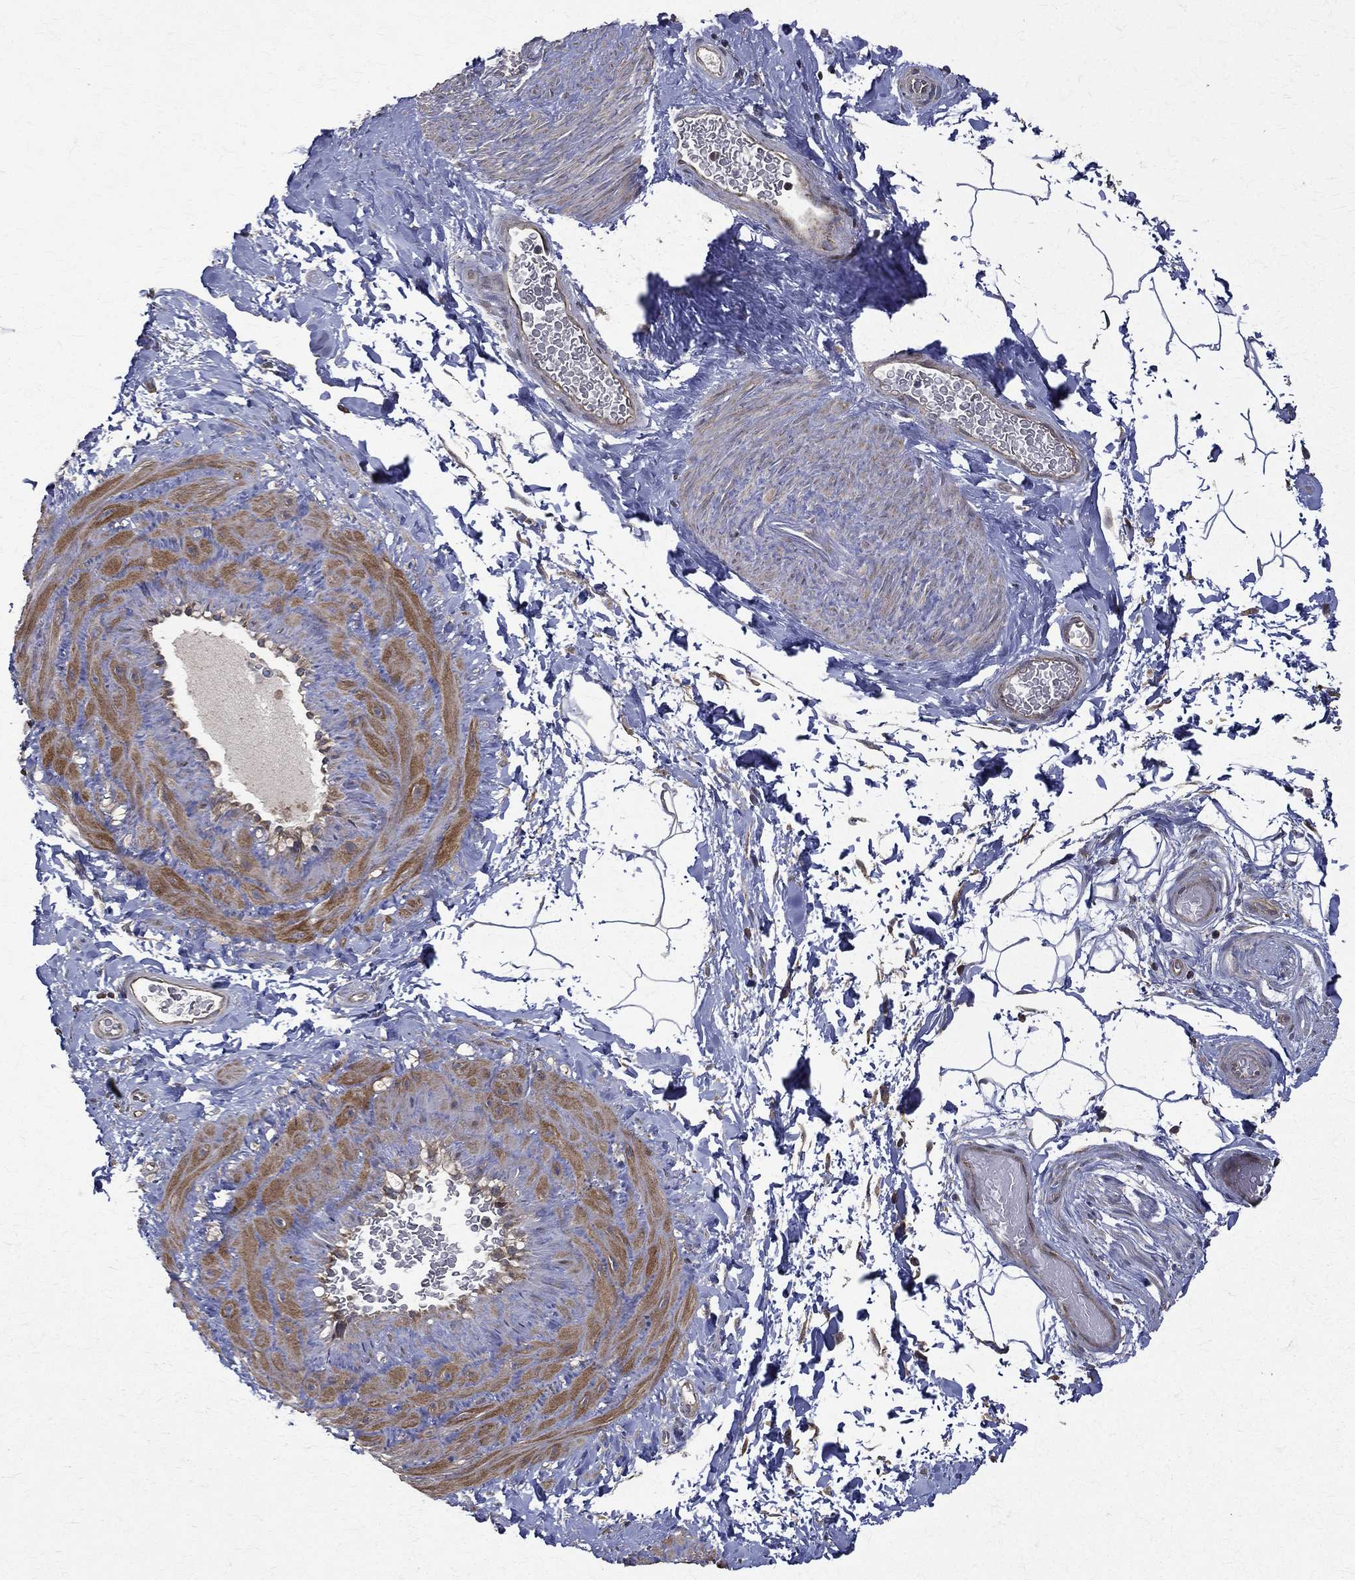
{"staining": {"intensity": "negative", "quantity": "none", "location": "none"}, "tissue": "adipose tissue", "cell_type": "Adipocytes", "image_type": "normal", "snomed": [{"axis": "morphology", "description": "Normal tissue, NOS"}, {"axis": "topography", "description": "Soft tissue"}, {"axis": "topography", "description": "Vascular tissue"}], "caption": "This micrograph is of normal adipose tissue stained with immunohistochemistry to label a protein in brown with the nuclei are counter-stained blue. There is no expression in adipocytes.", "gene": "RPGR", "patient": {"sex": "male", "age": 41}}